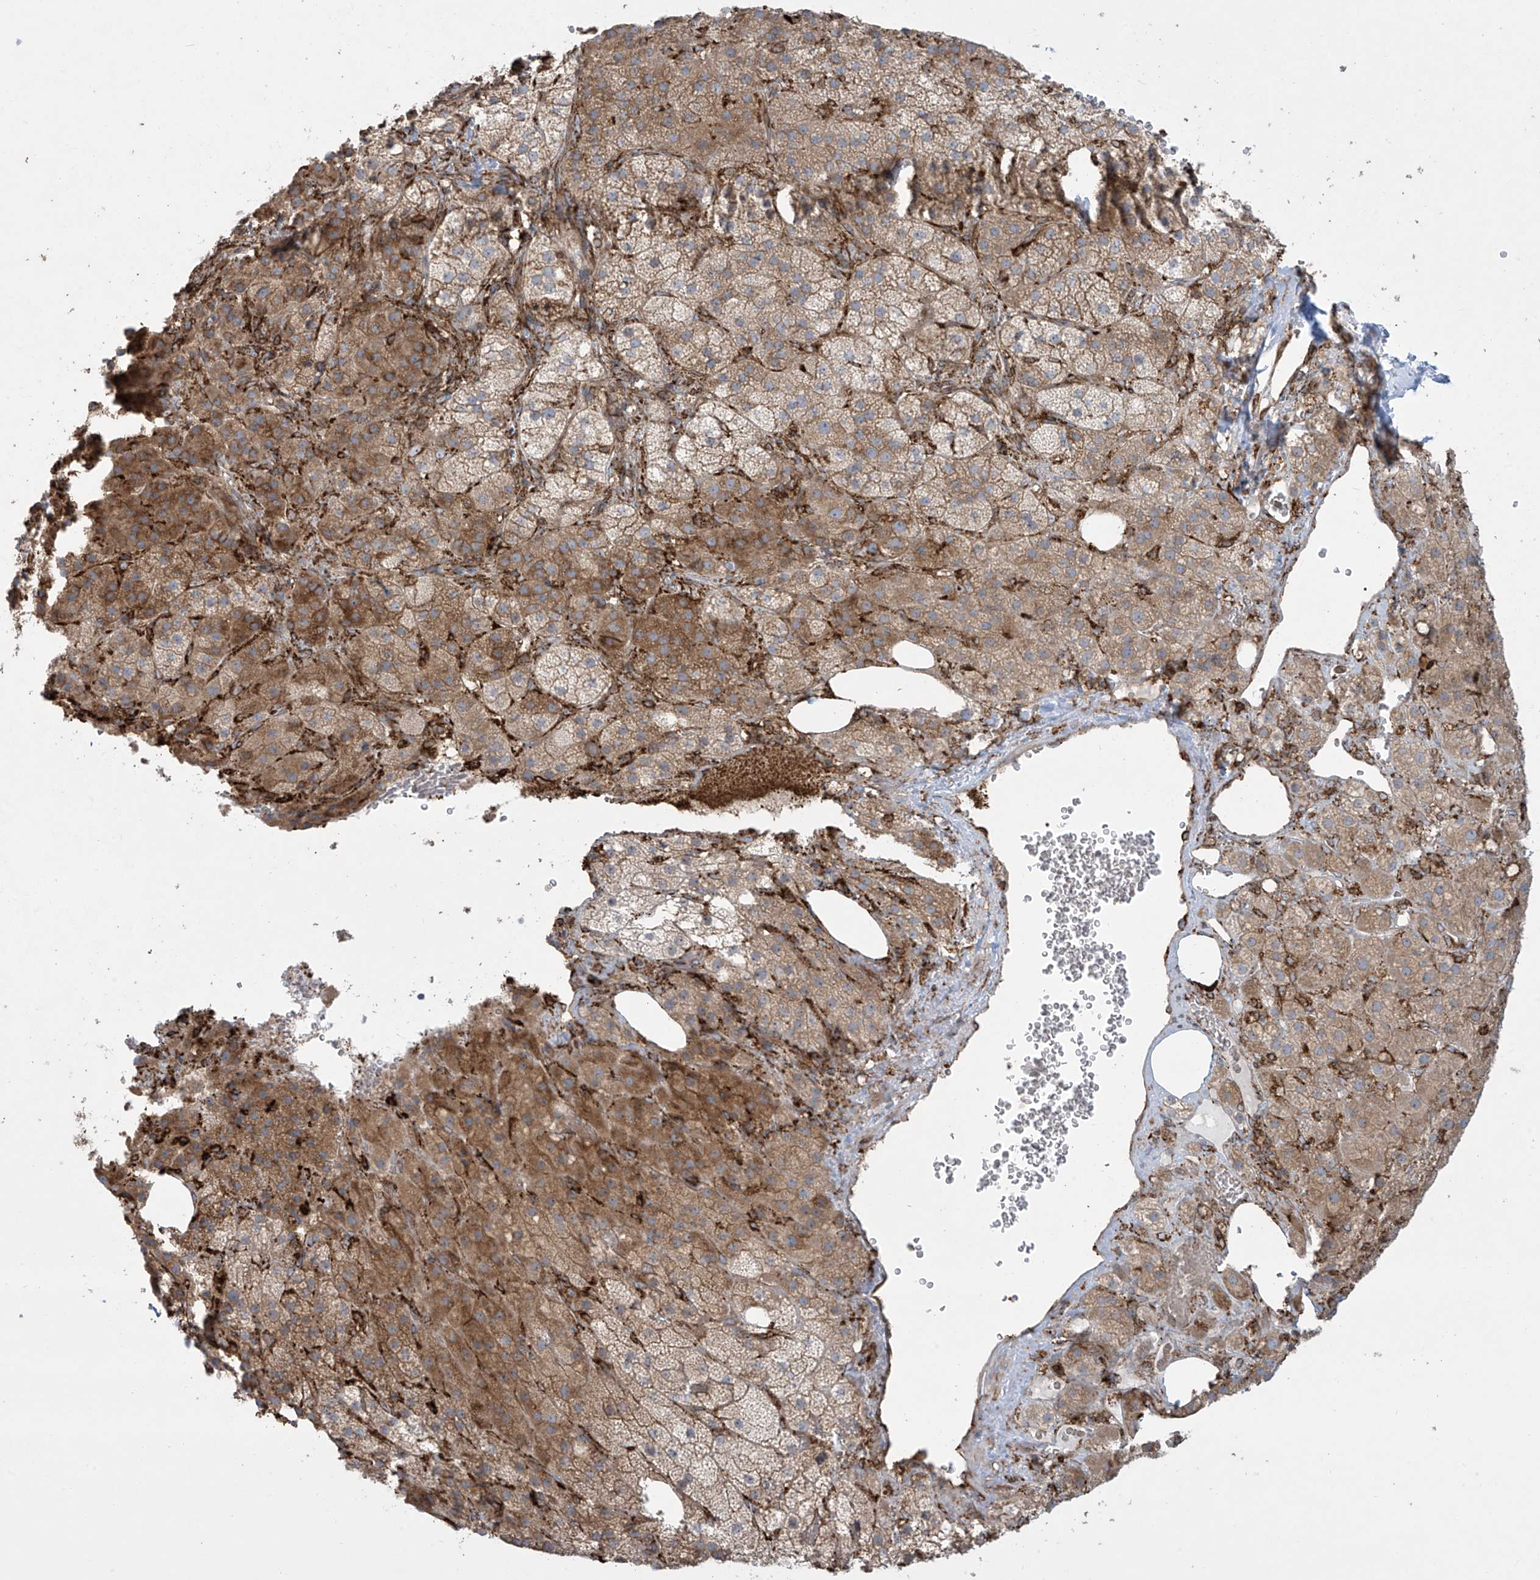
{"staining": {"intensity": "moderate", "quantity": "25%-75%", "location": "cytoplasmic/membranous"}, "tissue": "adrenal gland", "cell_type": "Glandular cells", "image_type": "normal", "snomed": [{"axis": "morphology", "description": "Normal tissue, NOS"}, {"axis": "topography", "description": "Adrenal gland"}], "caption": "The micrograph demonstrates immunohistochemical staining of benign adrenal gland. There is moderate cytoplasmic/membranous positivity is seen in approximately 25%-75% of glandular cells. The protein of interest is stained brown, and the nuclei are stained in blue (DAB IHC with brightfield microscopy, high magnification).", "gene": "MX1", "patient": {"sex": "female", "age": 59}}